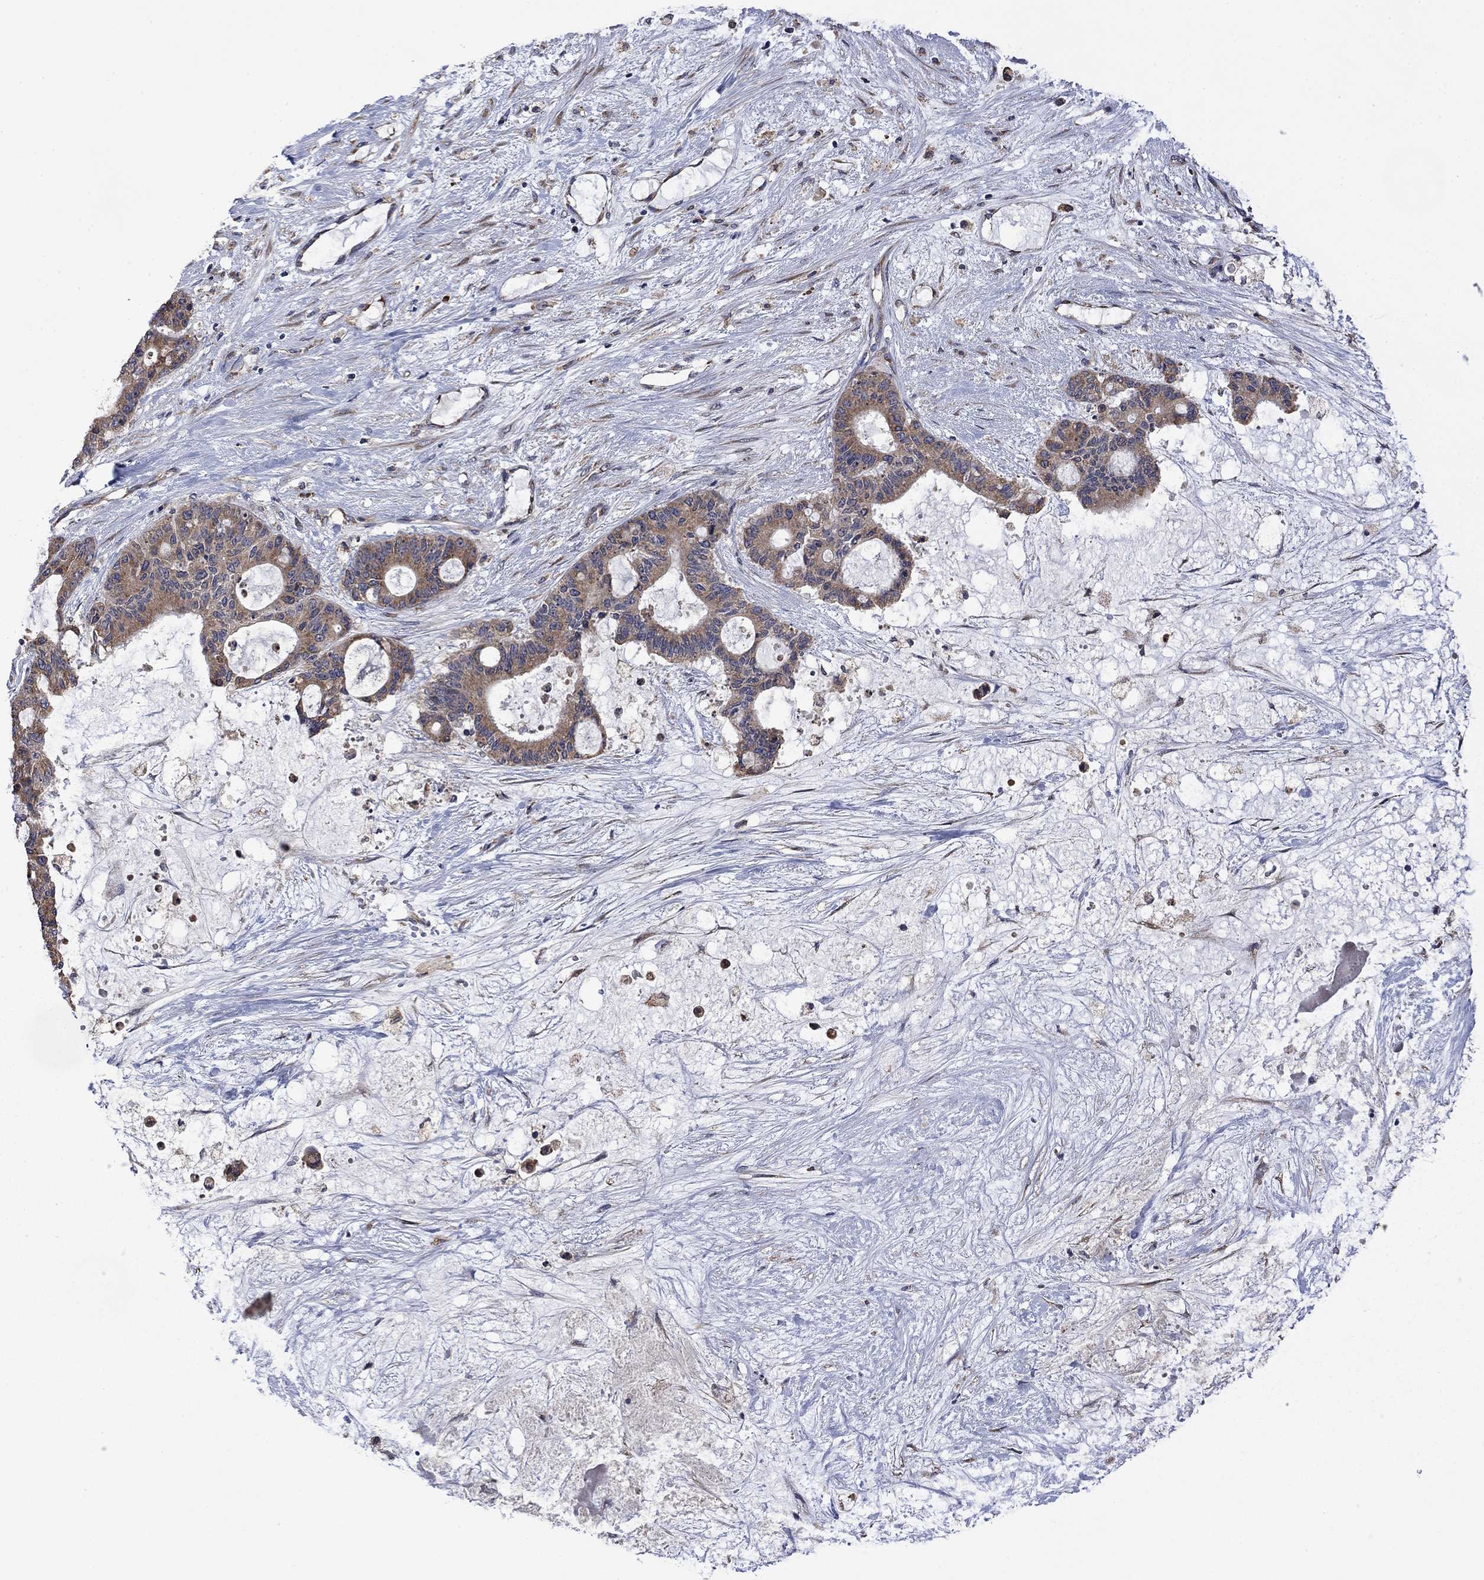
{"staining": {"intensity": "moderate", "quantity": ">75%", "location": "cytoplasmic/membranous"}, "tissue": "liver cancer", "cell_type": "Tumor cells", "image_type": "cancer", "snomed": [{"axis": "morphology", "description": "Normal tissue, NOS"}, {"axis": "morphology", "description": "Cholangiocarcinoma"}, {"axis": "topography", "description": "Liver"}, {"axis": "topography", "description": "Peripheral nerve tissue"}], "caption": "Immunohistochemistry image of neoplastic tissue: human liver cancer stained using immunohistochemistry (IHC) displays medium levels of moderate protein expression localized specifically in the cytoplasmic/membranous of tumor cells, appearing as a cytoplasmic/membranous brown color.", "gene": "FURIN", "patient": {"sex": "female", "age": 73}}